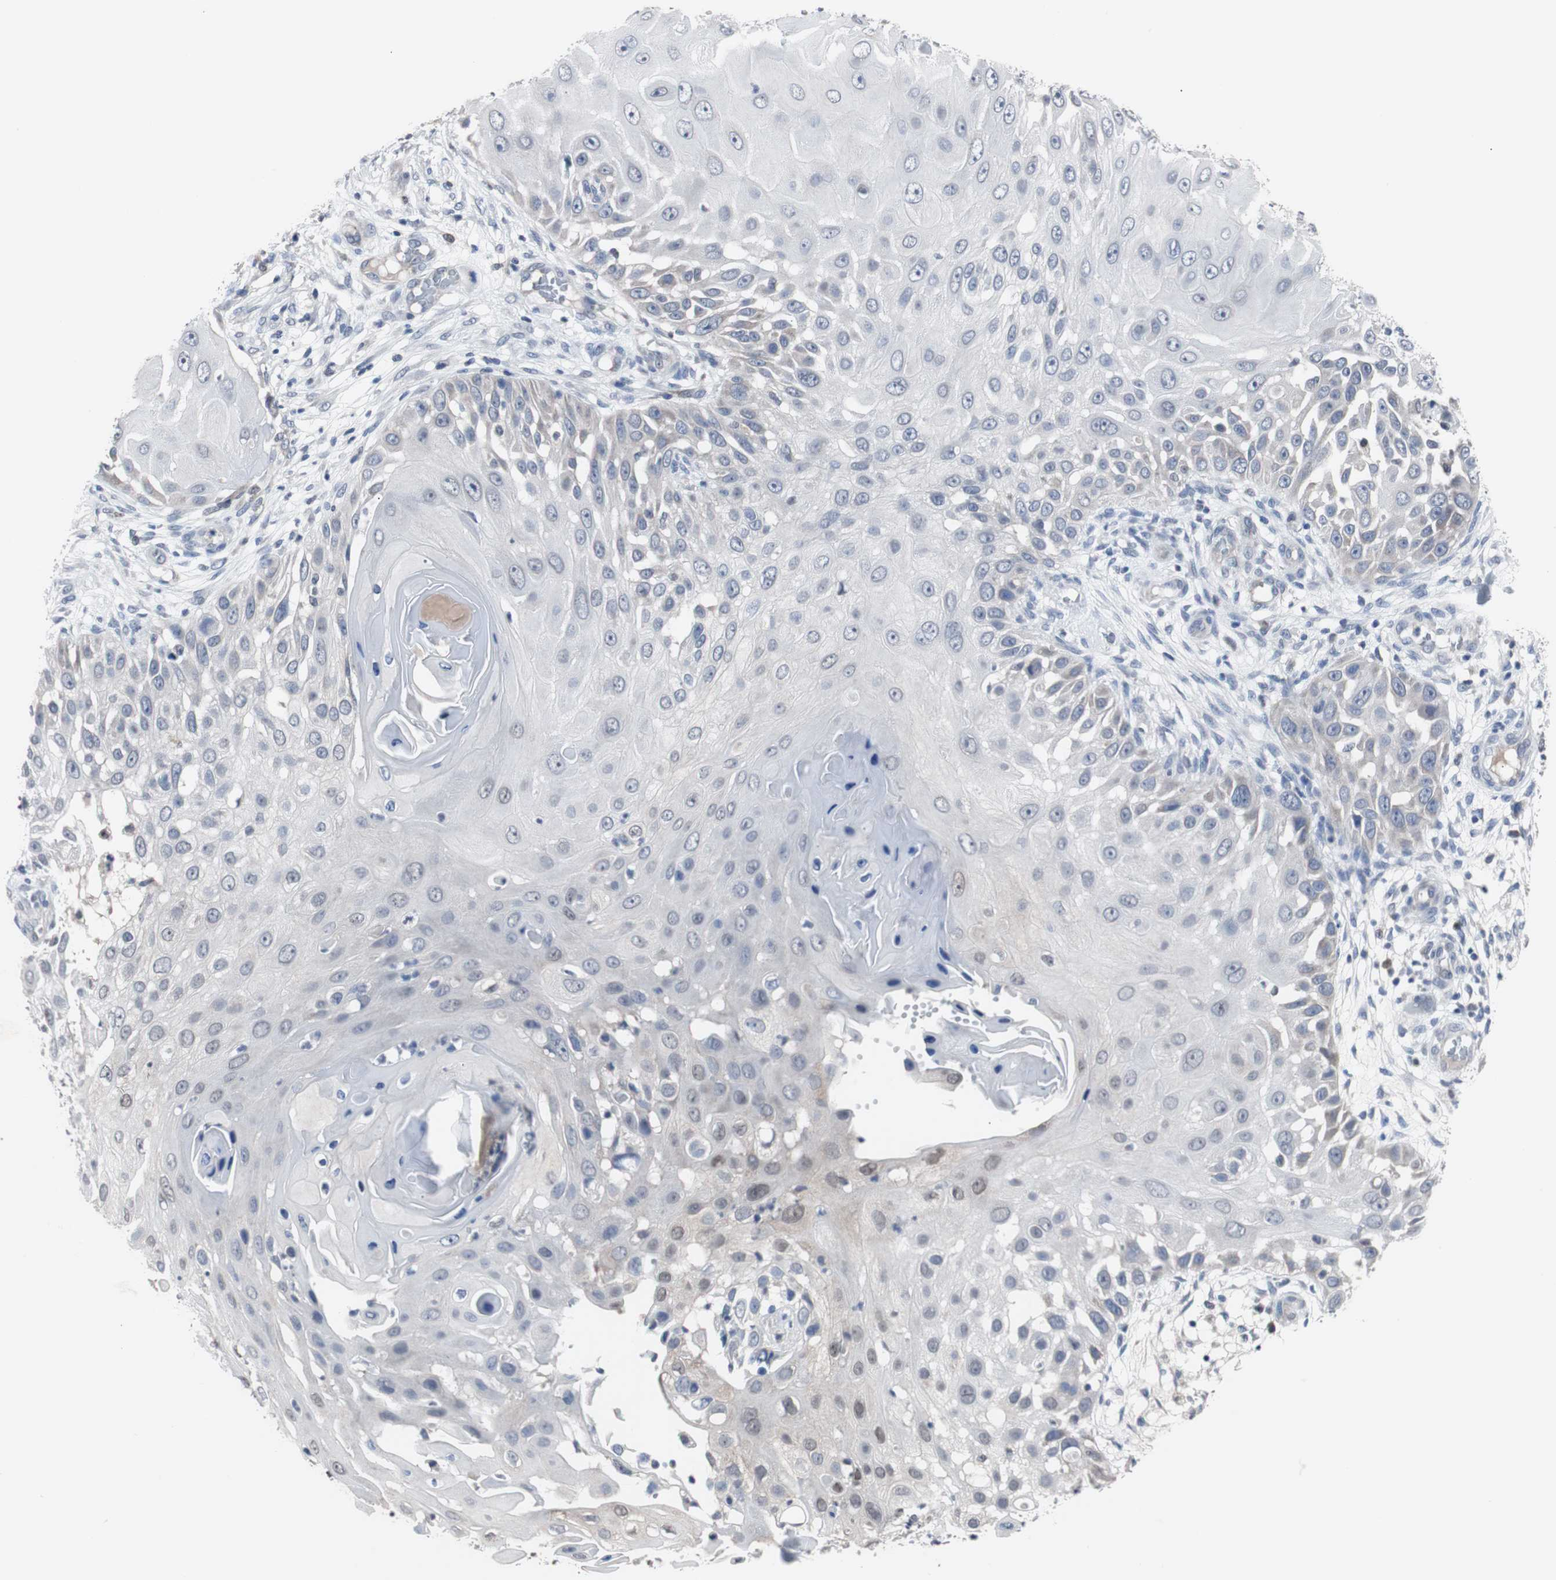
{"staining": {"intensity": "negative", "quantity": "none", "location": "none"}, "tissue": "skin cancer", "cell_type": "Tumor cells", "image_type": "cancer", "snomed": [{"axis": "morphology", "description": "Squamous cell carcinoma, NOS"}, {"axis": "topography", "description": "Skin"}], "caption": "A high-resolution image shows immunohistochemistry (IHC) staining of skin squamous cell carcinoma, which exhibits no significant positivity in tumor cells.", "gene": "RBM47", "patient": {"sex": "female", "age": 44}}